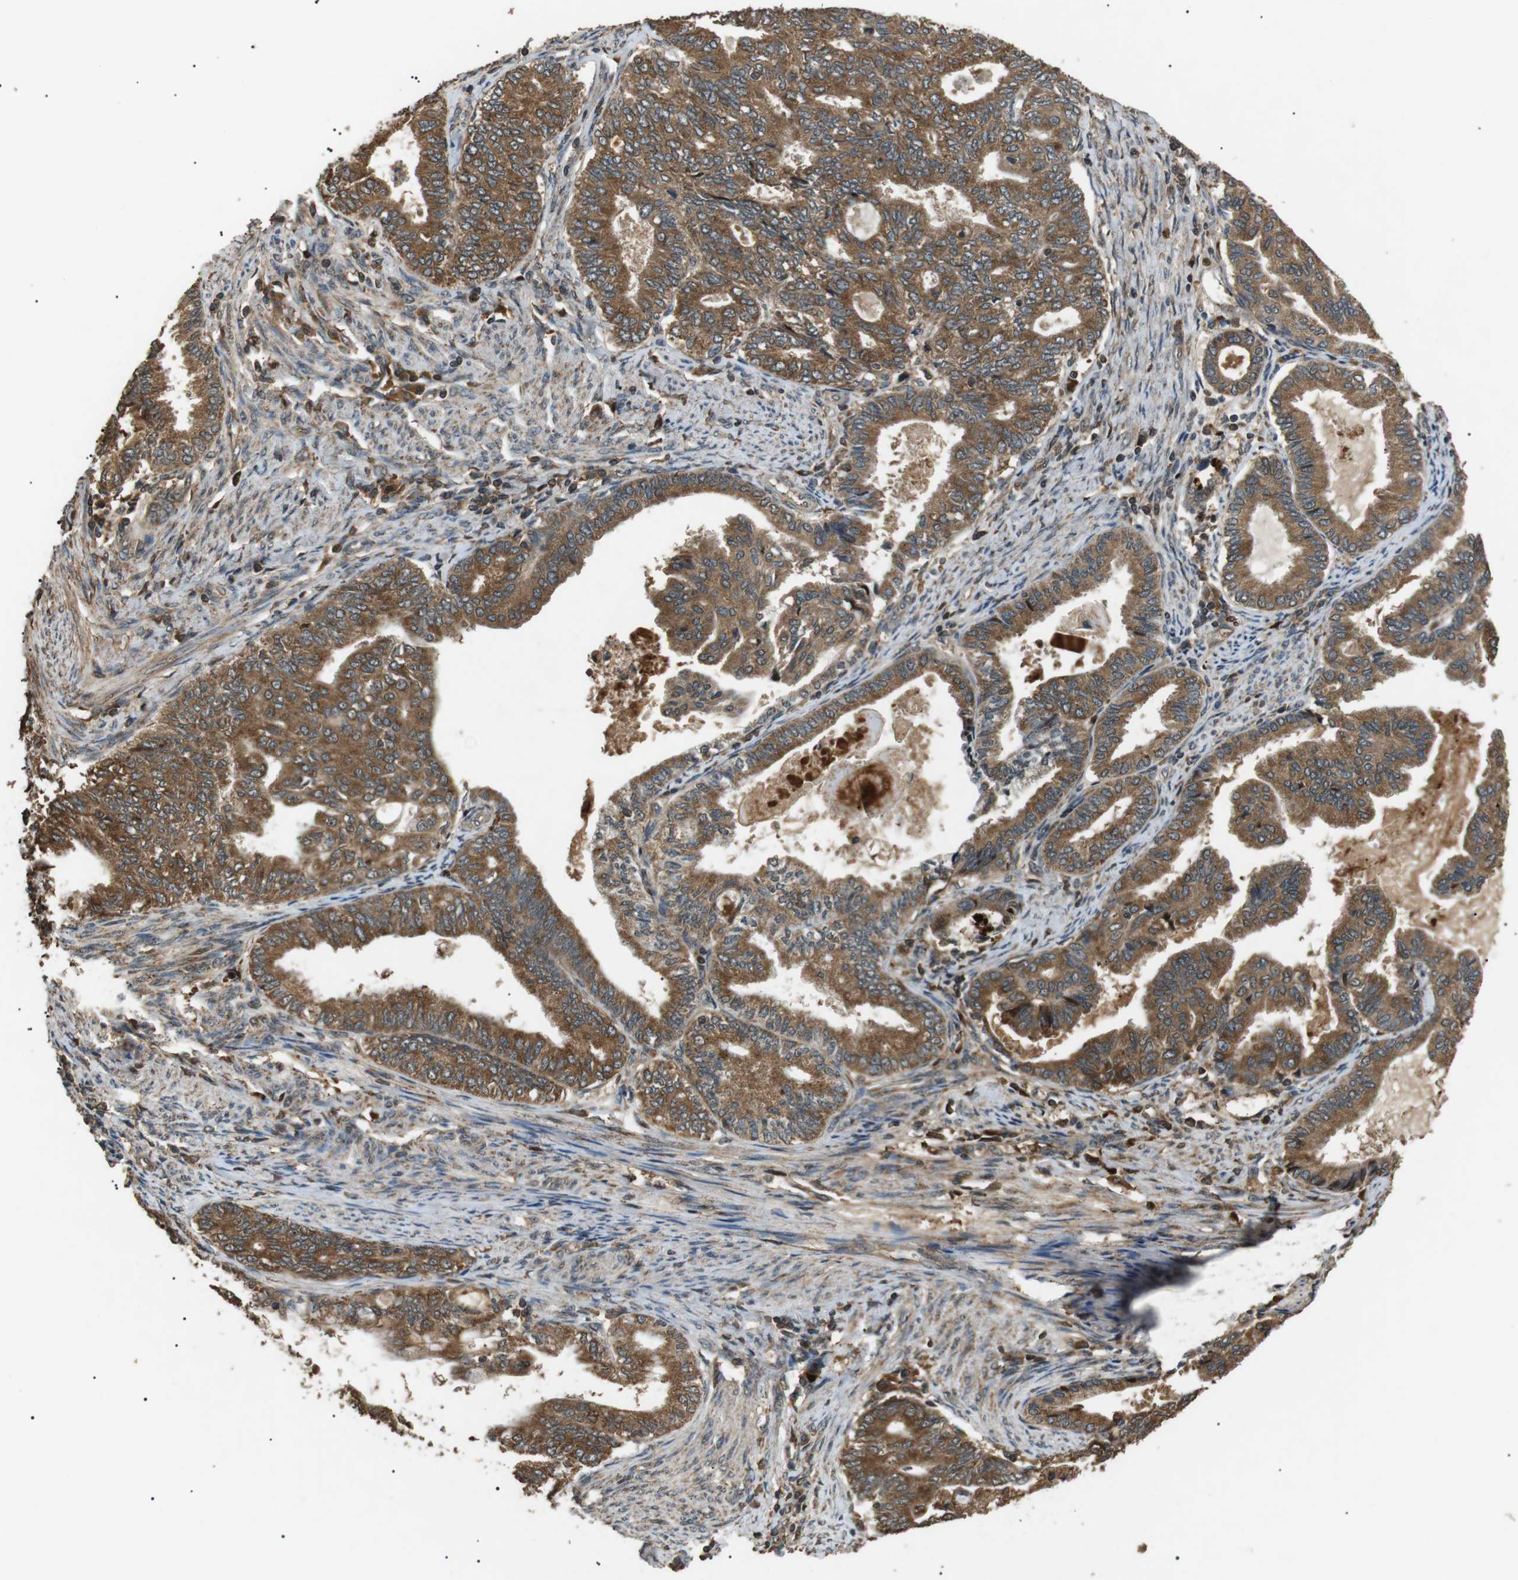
{"staining": {"intensity": "strong", "quantity": ">75%", "location": "cytoplasmic/membranous"}, "tissue": "endometrial cancer", "cell_type": "Tumor cells", "image_type": "cancer", "snomed": [{"axis": "morphology", "description": "Adenocarcinoma, NOS"}, {"axis": "topography", "description": "Endometrium"}], "caption": "Human adenocarcinoma (endometrial) stained with a protein marker displays strong staining in tumor cells.", "gene": "TBC1D15", "patient": {"sex": "female", "age": 86}}